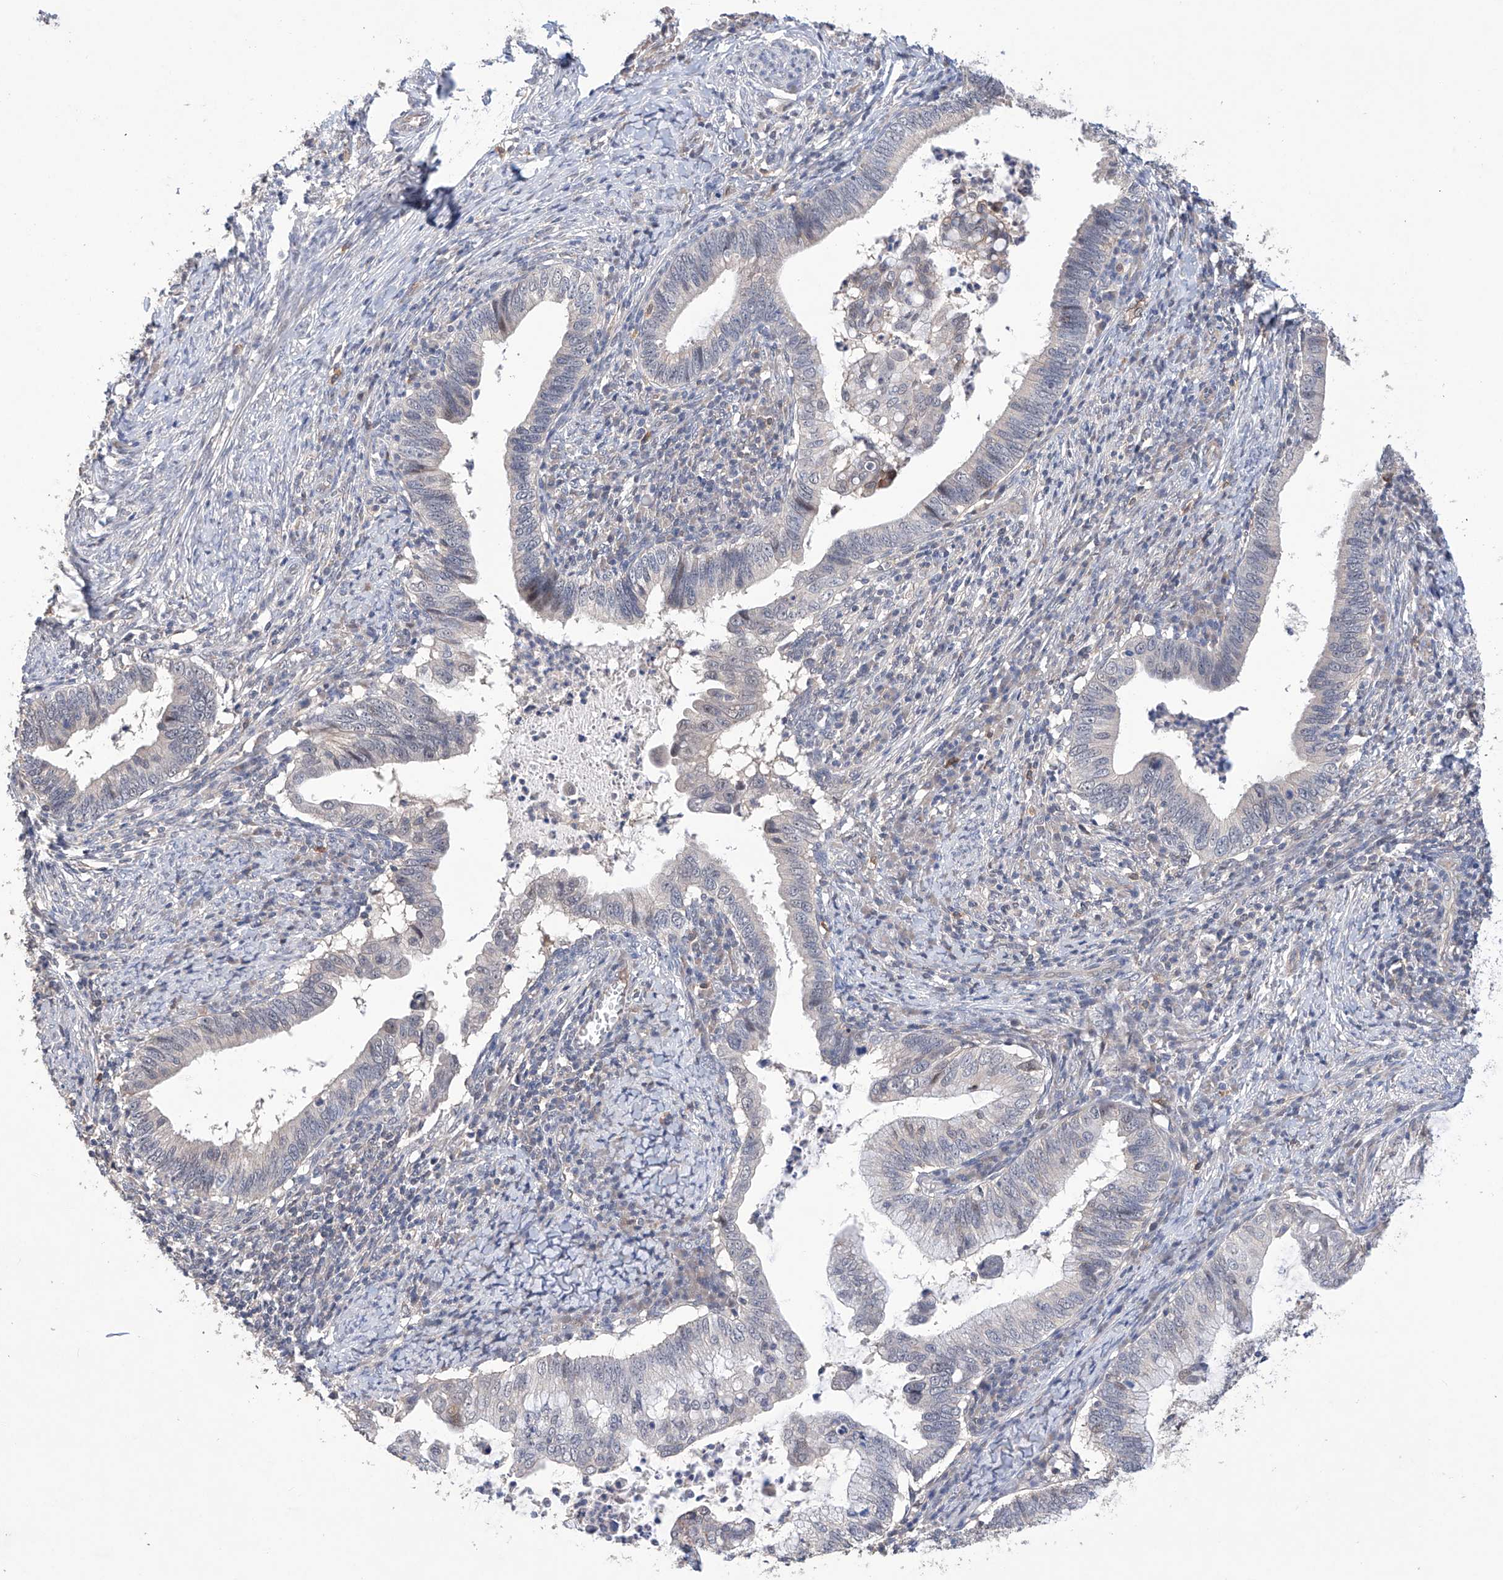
{"staining": {"intensity": "negative", "quantity": "none", "location": "none"}, "tissue": "cervical cancer", "cell_type": "Tumor cells", "image_type": "cancer", "snomed": [{"axis": "morphology", "description": "Adenocarcinoma, NOS"}, {"axis": "topography", "description": "Cervix"}], "caption": "Tumor cells are negative for brown protein staining in cervical cancer (adenocarcinoma).", "gene": "AFG1L", "patient": {"sex": "female", "age": 36}}